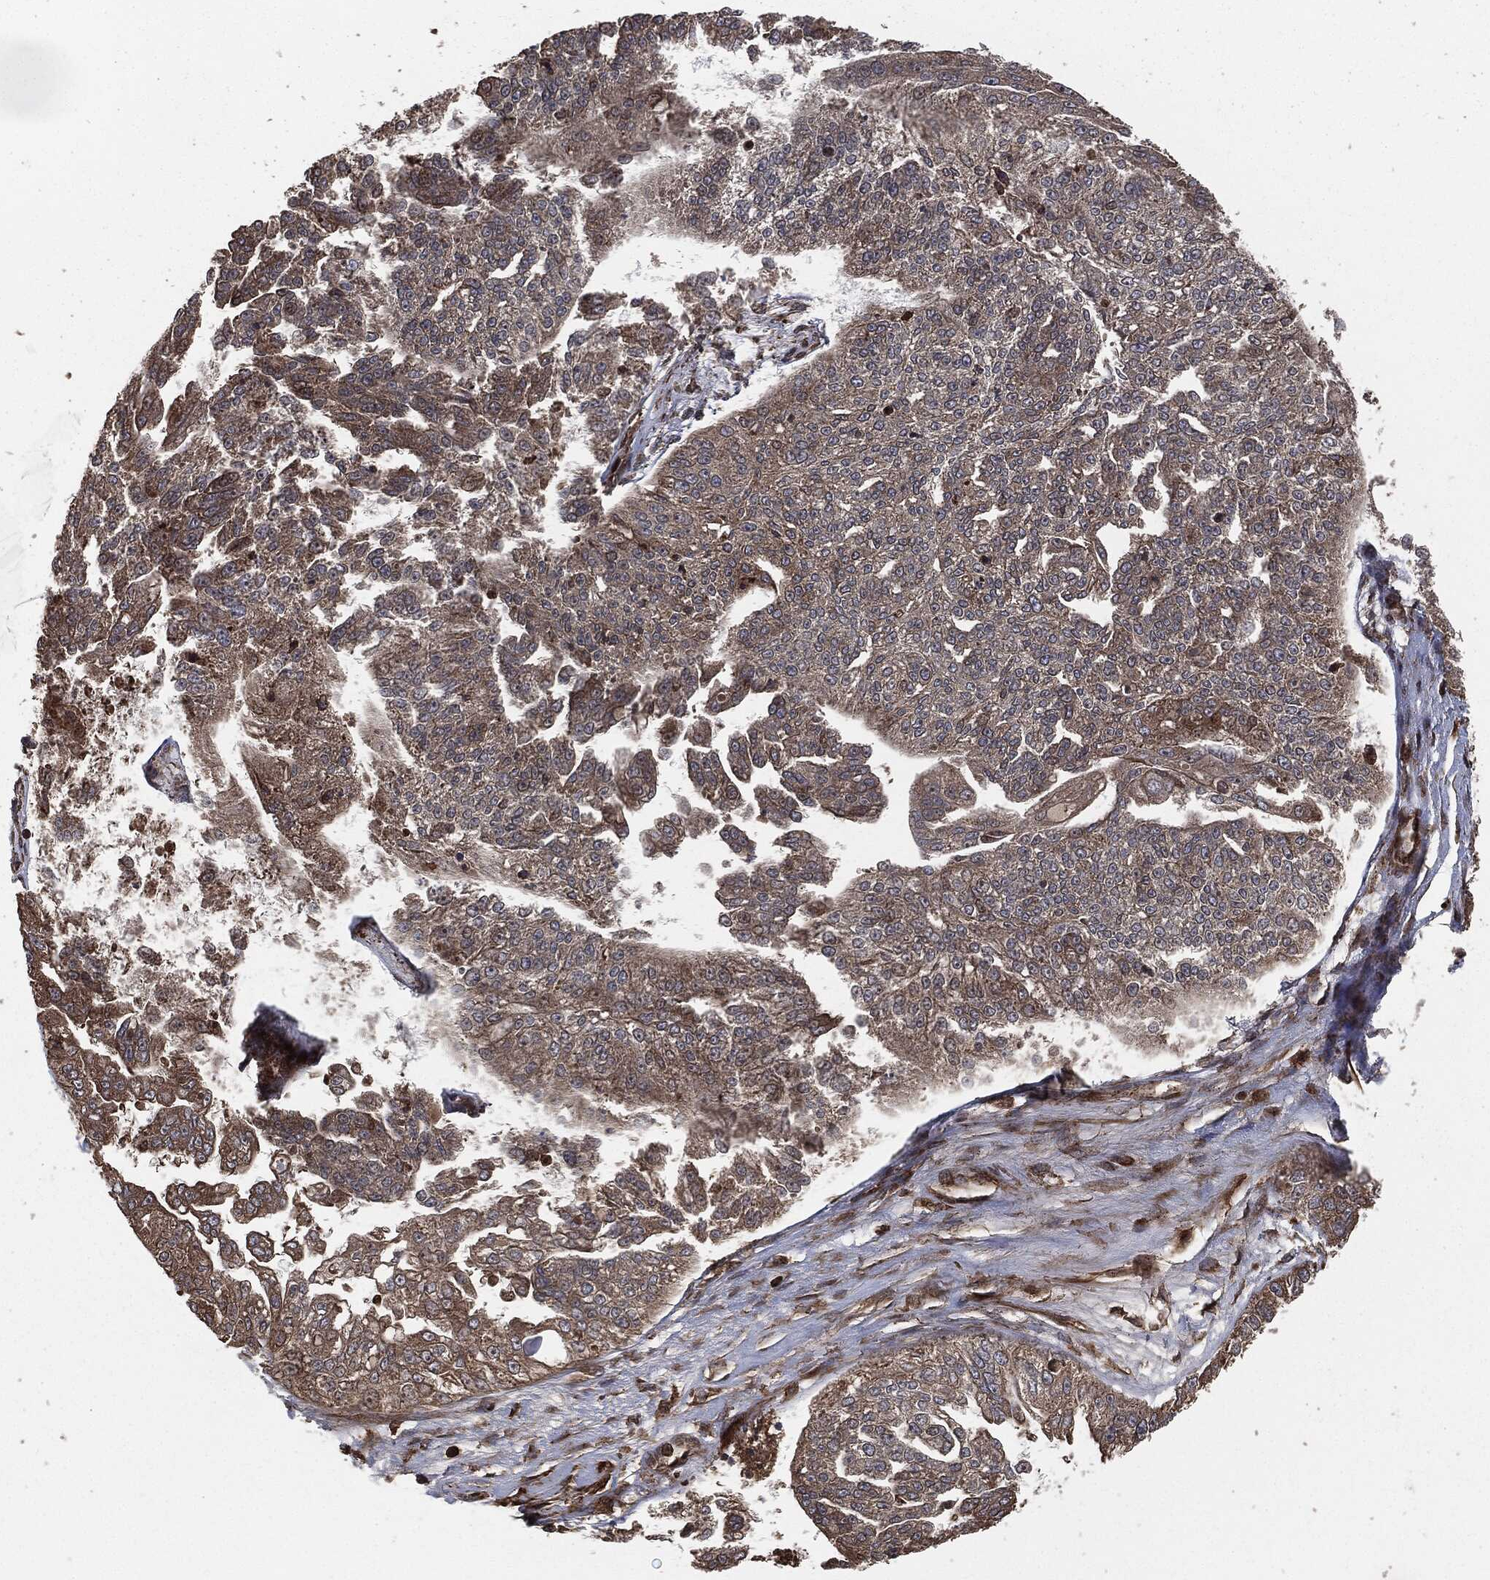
{"staining": {"intensity": "moderate", "quantity": "25%-75%", "location": "cytoplasmic/membranous"}, "tissue": "ovarian cancer", "cell_type": "Tumor cells", "image_type": "cancer", "snomed": [{"axis": "morphology", "description": "Cystadenocarcinoma, serous, NOS"}, {"axis": "topography", "description": "Ovary"}], "caption": "This micrograph displays ovarian cancer (serous cystadenocarcinoma) stained with immunohistochemistry to label a protein in brown. The cytoplasmic/membranous of tumor cells show moderate positivity for the protein. Nuclei are counter-stained blue.", "gene": "IFIT1", "patient": {"sex": "female", "age": 58}}